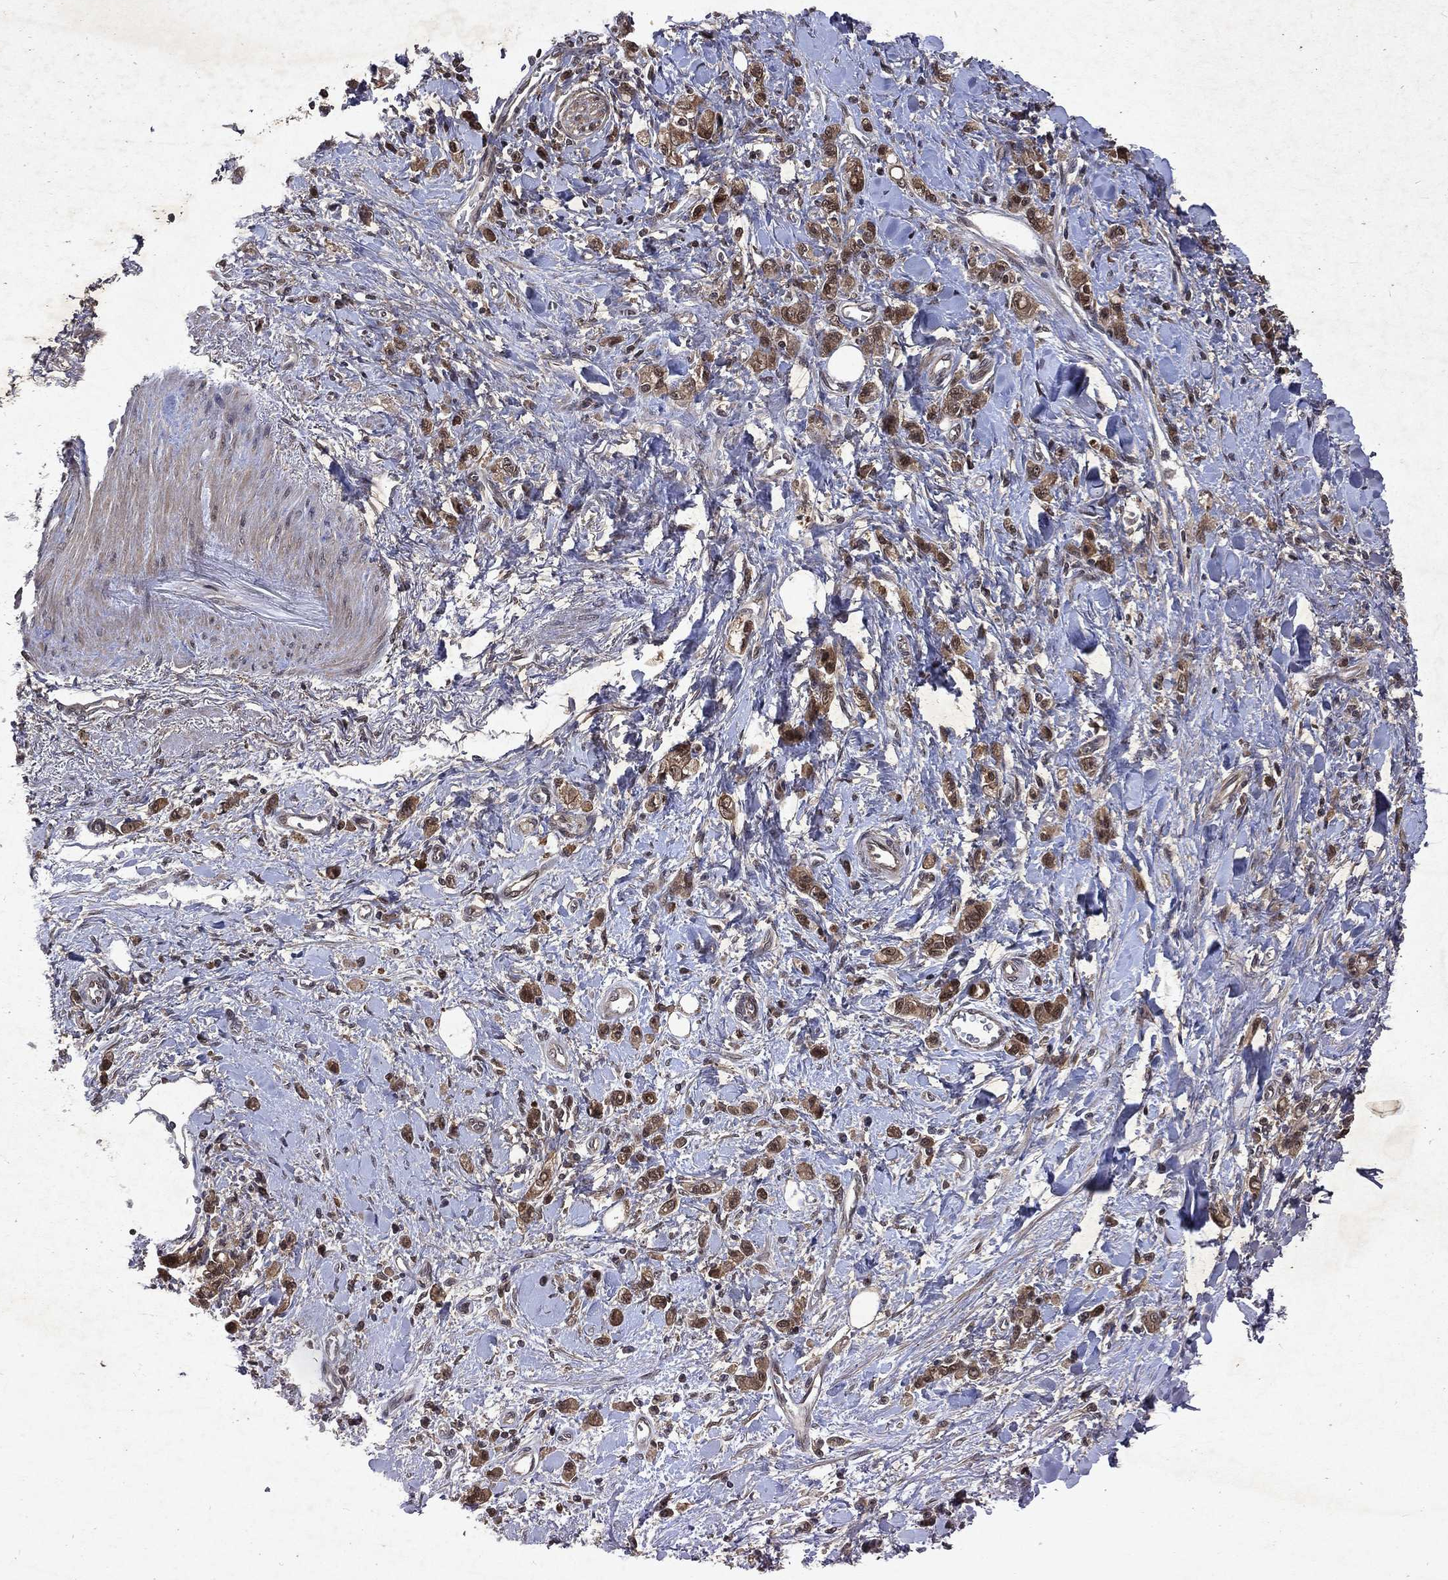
{"staining": {"intensity": "moderate", "quantity": ">75%", "location": "cytoplasmic/membranous"}, "tissue": "stomach cancer", "cell_type": "Tumor cells", "image_type": "cancer", "snomed": [{"axis": "morphology", "description": "Adenocarcinoma, NOS"}, {"axis": "topography", "description": "Stomach"}], "caption": "Brown immunohistochemical staining in stomach adenocarcinoma reveals moderate cytoplasmic/membranous expression in approximately >75% of tumor cells.", "gene": "MTAP", "patient": {"sex": "male", "age": 77}}